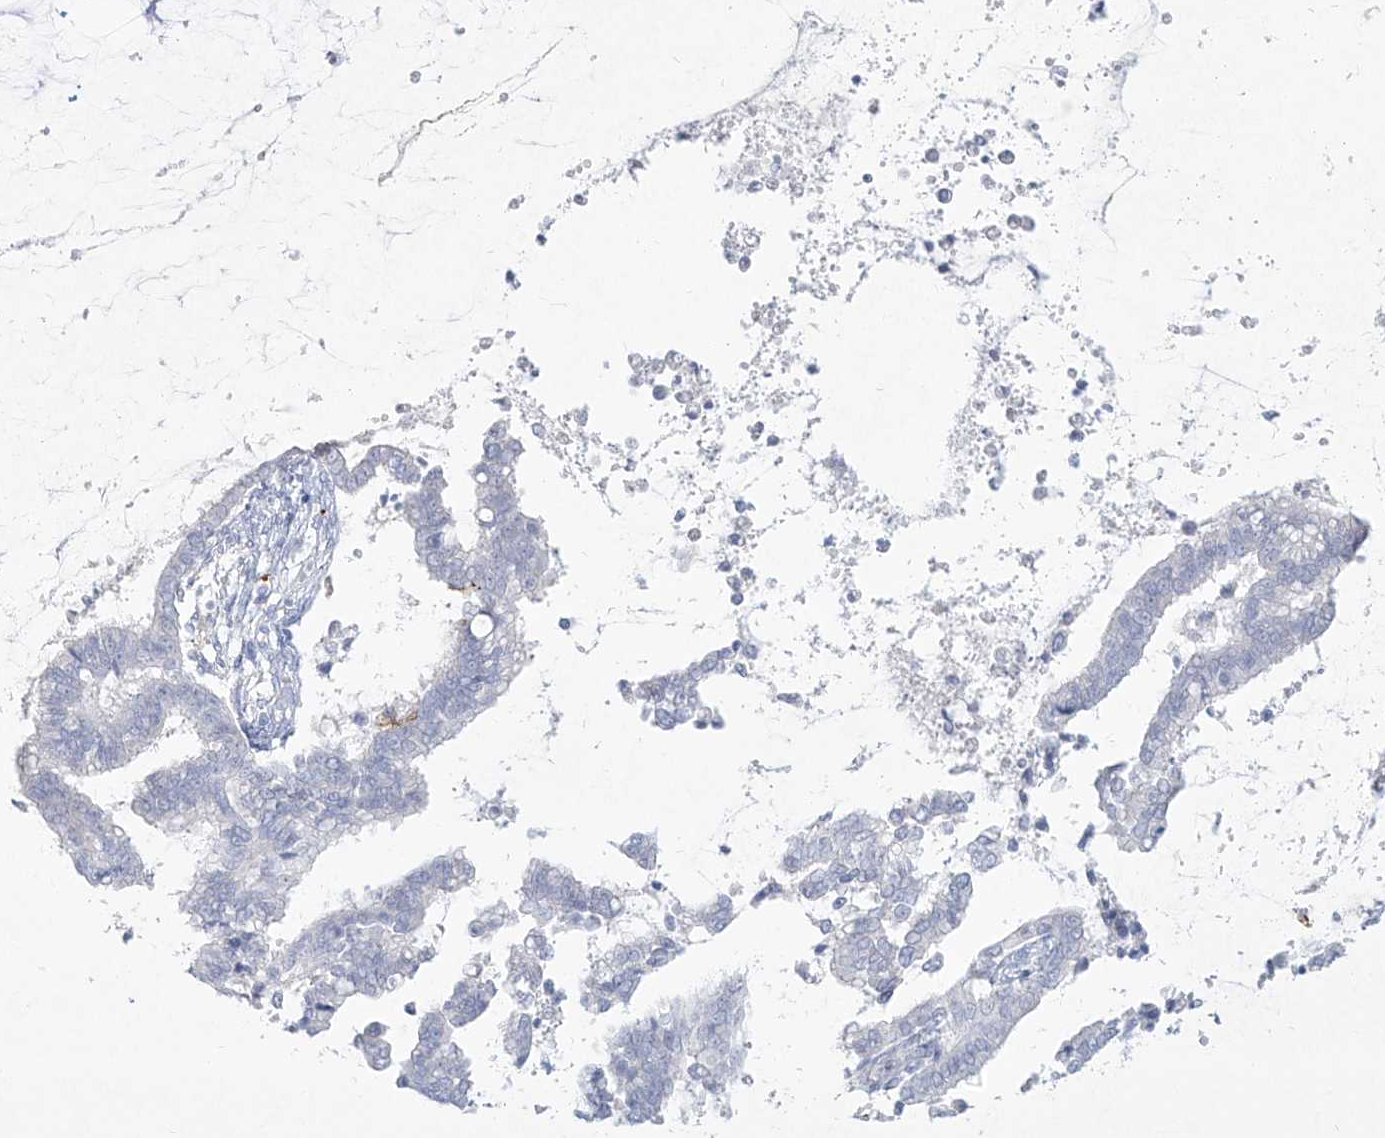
{"staining": {"intensity": "negative", "quantity": "none", "location": "none"}, "tissue": "cervical cancer", "cell_type": "Tumor cells", "image_type": "cancer", "snomed": [{"axis": "morphology", "description": "Adenocarcinoma, NOS"}, {"axis": "topography", "description": "Cervix"}], "caption": "Tumor cells are negative for brown protein staining in adenocarcinoma (cervical).", "gene": "CD209", "patient": {"sex": "female", "age": 44}}